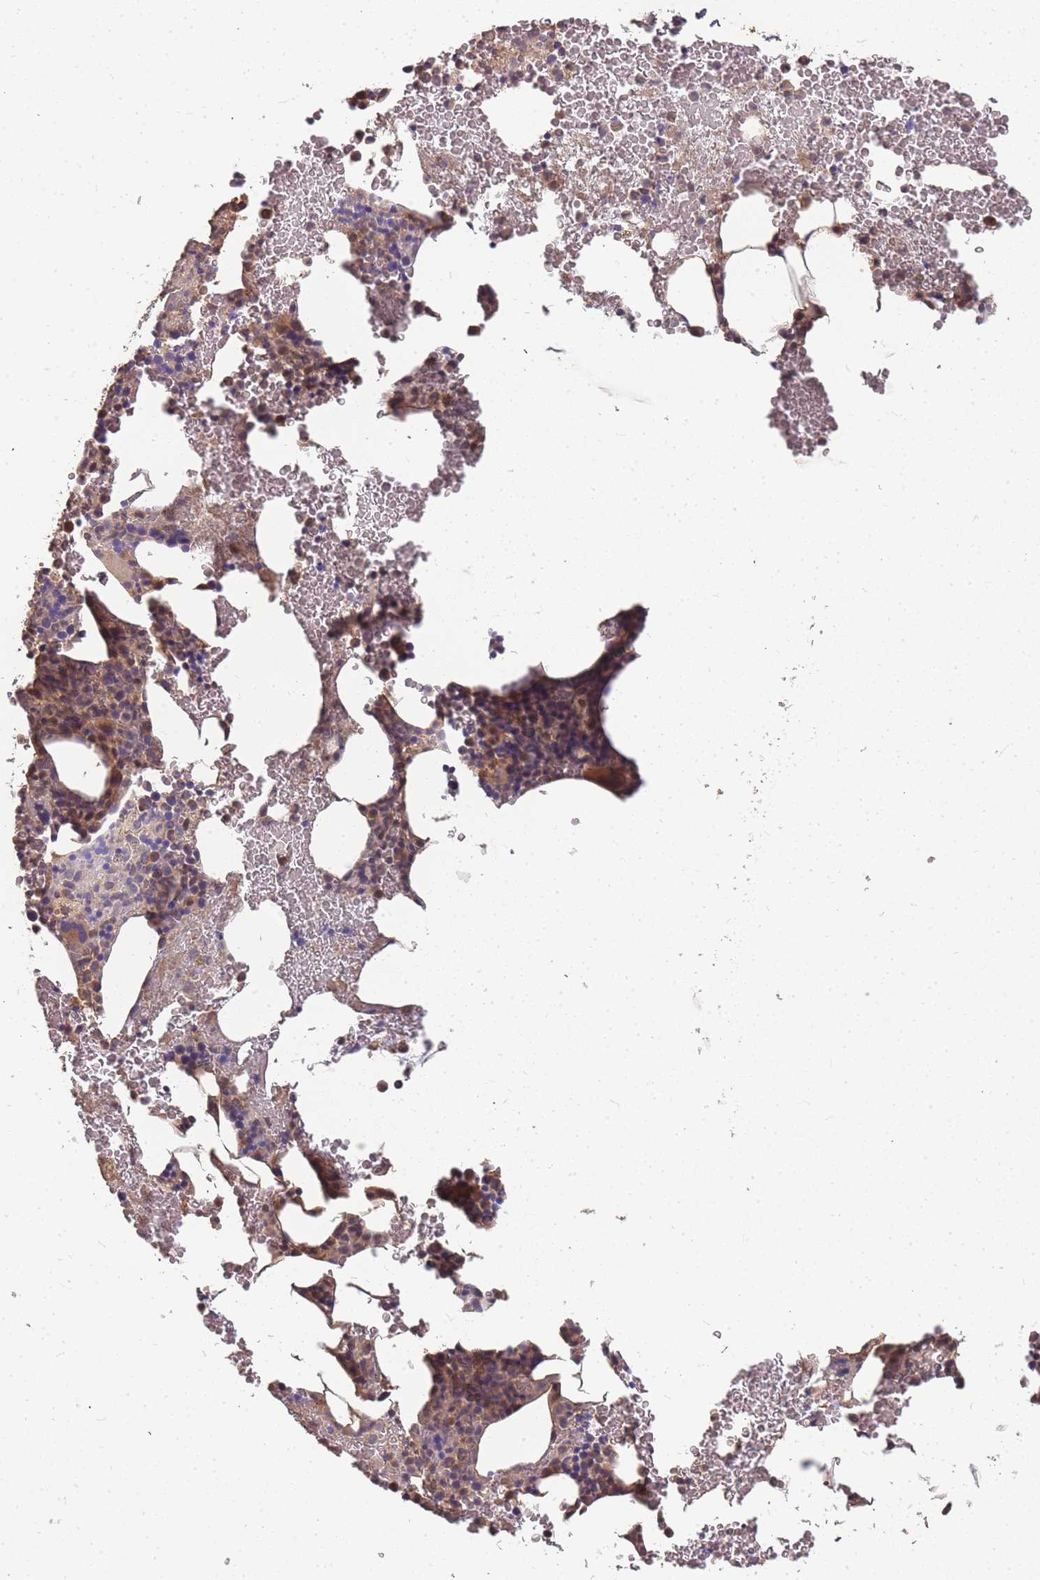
{"staining": {"intensity": "moderate", "quantity": "25%-75%", "location": "cytoplasmic/membranous,nuclear"}, "tissue": "bone marrow", "cell_type": "Hematopoietic cells", "image_type": "normal", "snomed": [{"axis": "morphology", "description": "Normal tissue, NOS"}, {"axis": "morphology", "description": "Inflammation, NOS"}, {"axis": "topography", "description": "Bone marrow"}], "caption": "The immunohistochemical stain highlights moderate cytoplasmic/membranous,nuclear expression in hematopoietic cells of benign bone marrow. (IHC, brightfield microscopy, high magnification).", "gene": "CDKN2AIPNL", "patient": {"sex": "female", "age": 78}}